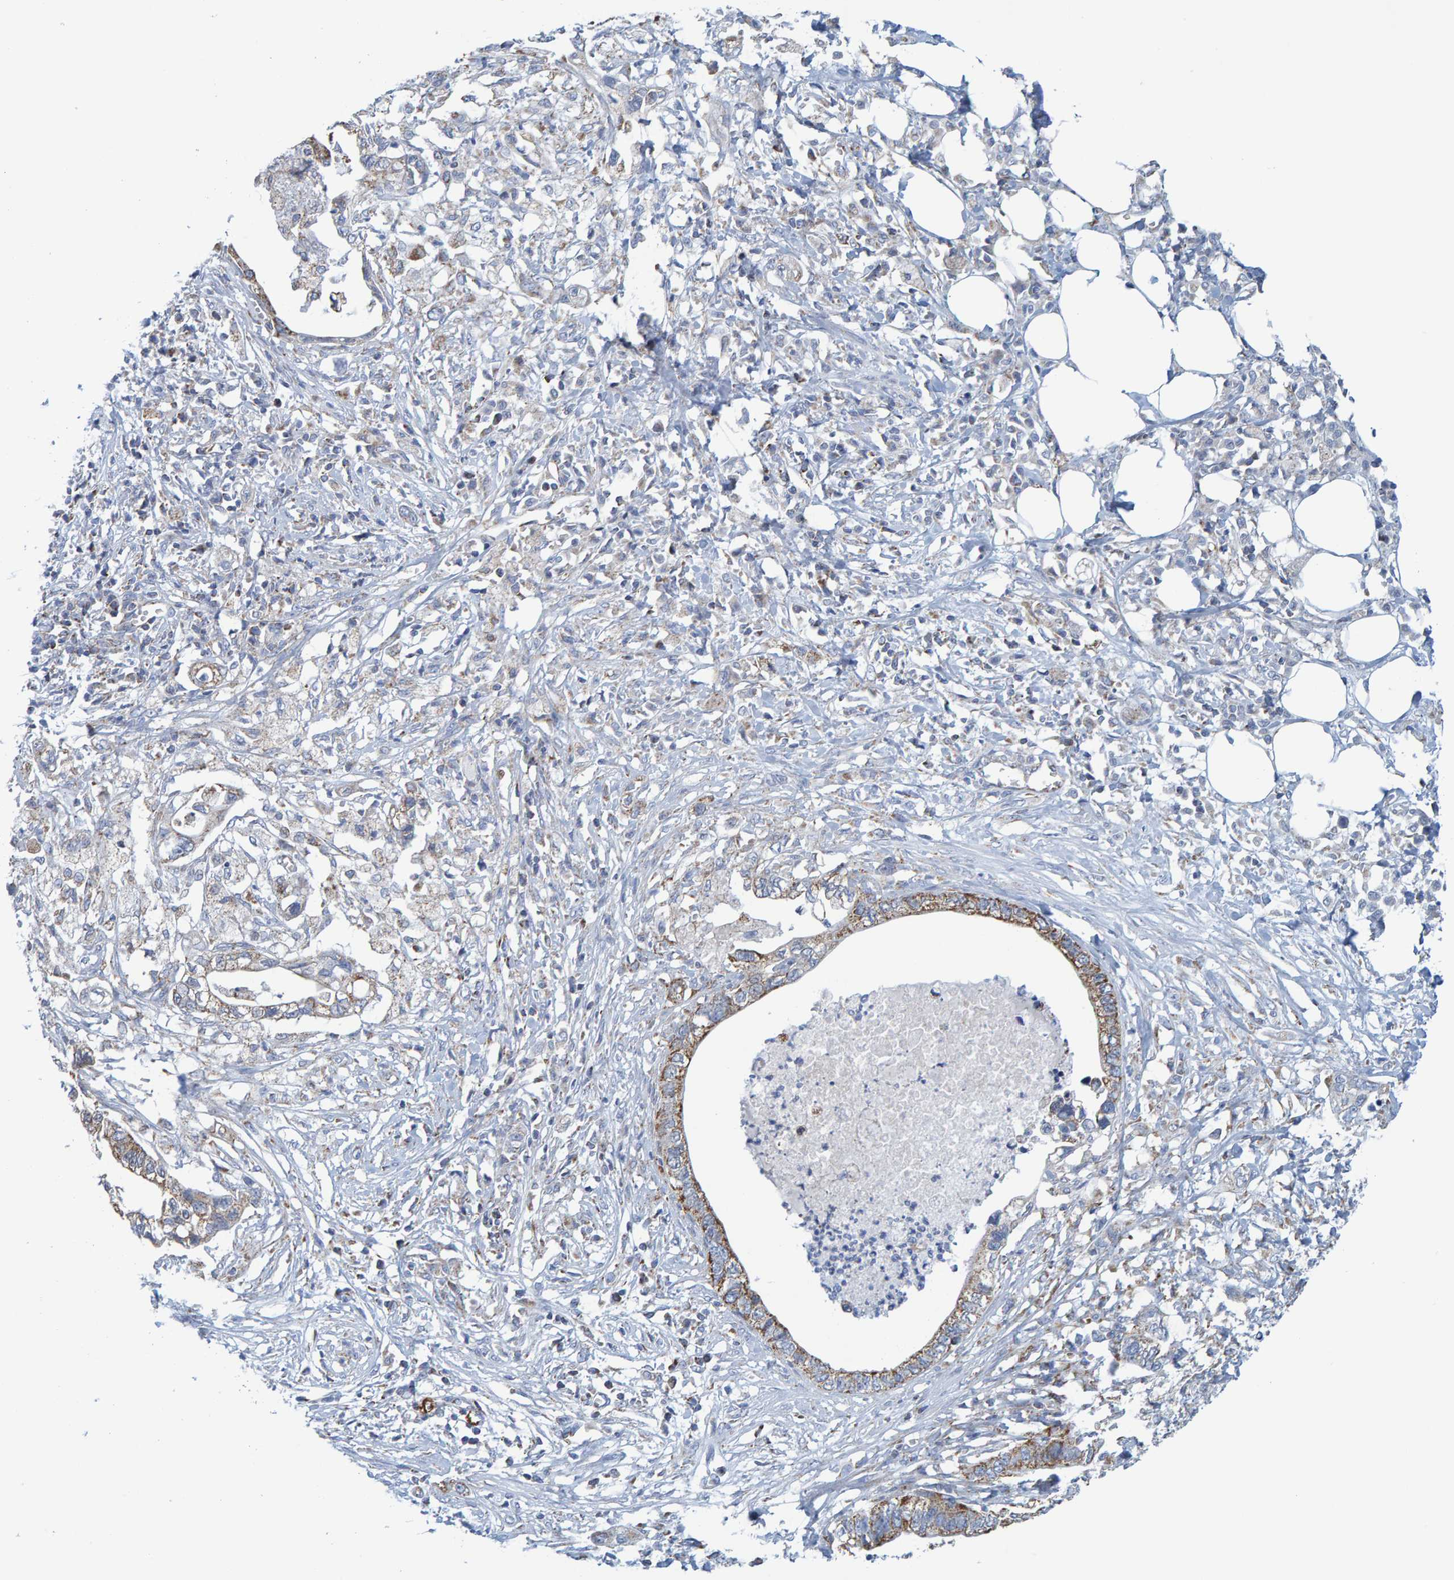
{"staining": {"intensity": "weak", "quantity": "25%-75%", "location": "cytoplasmic/membranous"}, "tissue": "pancreatic cancer", "cell_type": "Tumor cells", "image_type": "cancer", "snomed": [{"axis": "morphology", "description": "Adenocarcinoma, NOS"}, {"axis": "topography", "description": "Pancreas"}], "caption": "Immunohistochemistry (IHC) photomicrograph of neoplastic tissue: human pancreatic cancer stained using IHC reveals low levels of weak protein expression localized specifically in the cytoplasmic/membranous of tumor cells, appearing as a cytoplasmic/membranous brown color.", "gene": "MRPS7", "patient": {"sex": "male", "age": 56}}